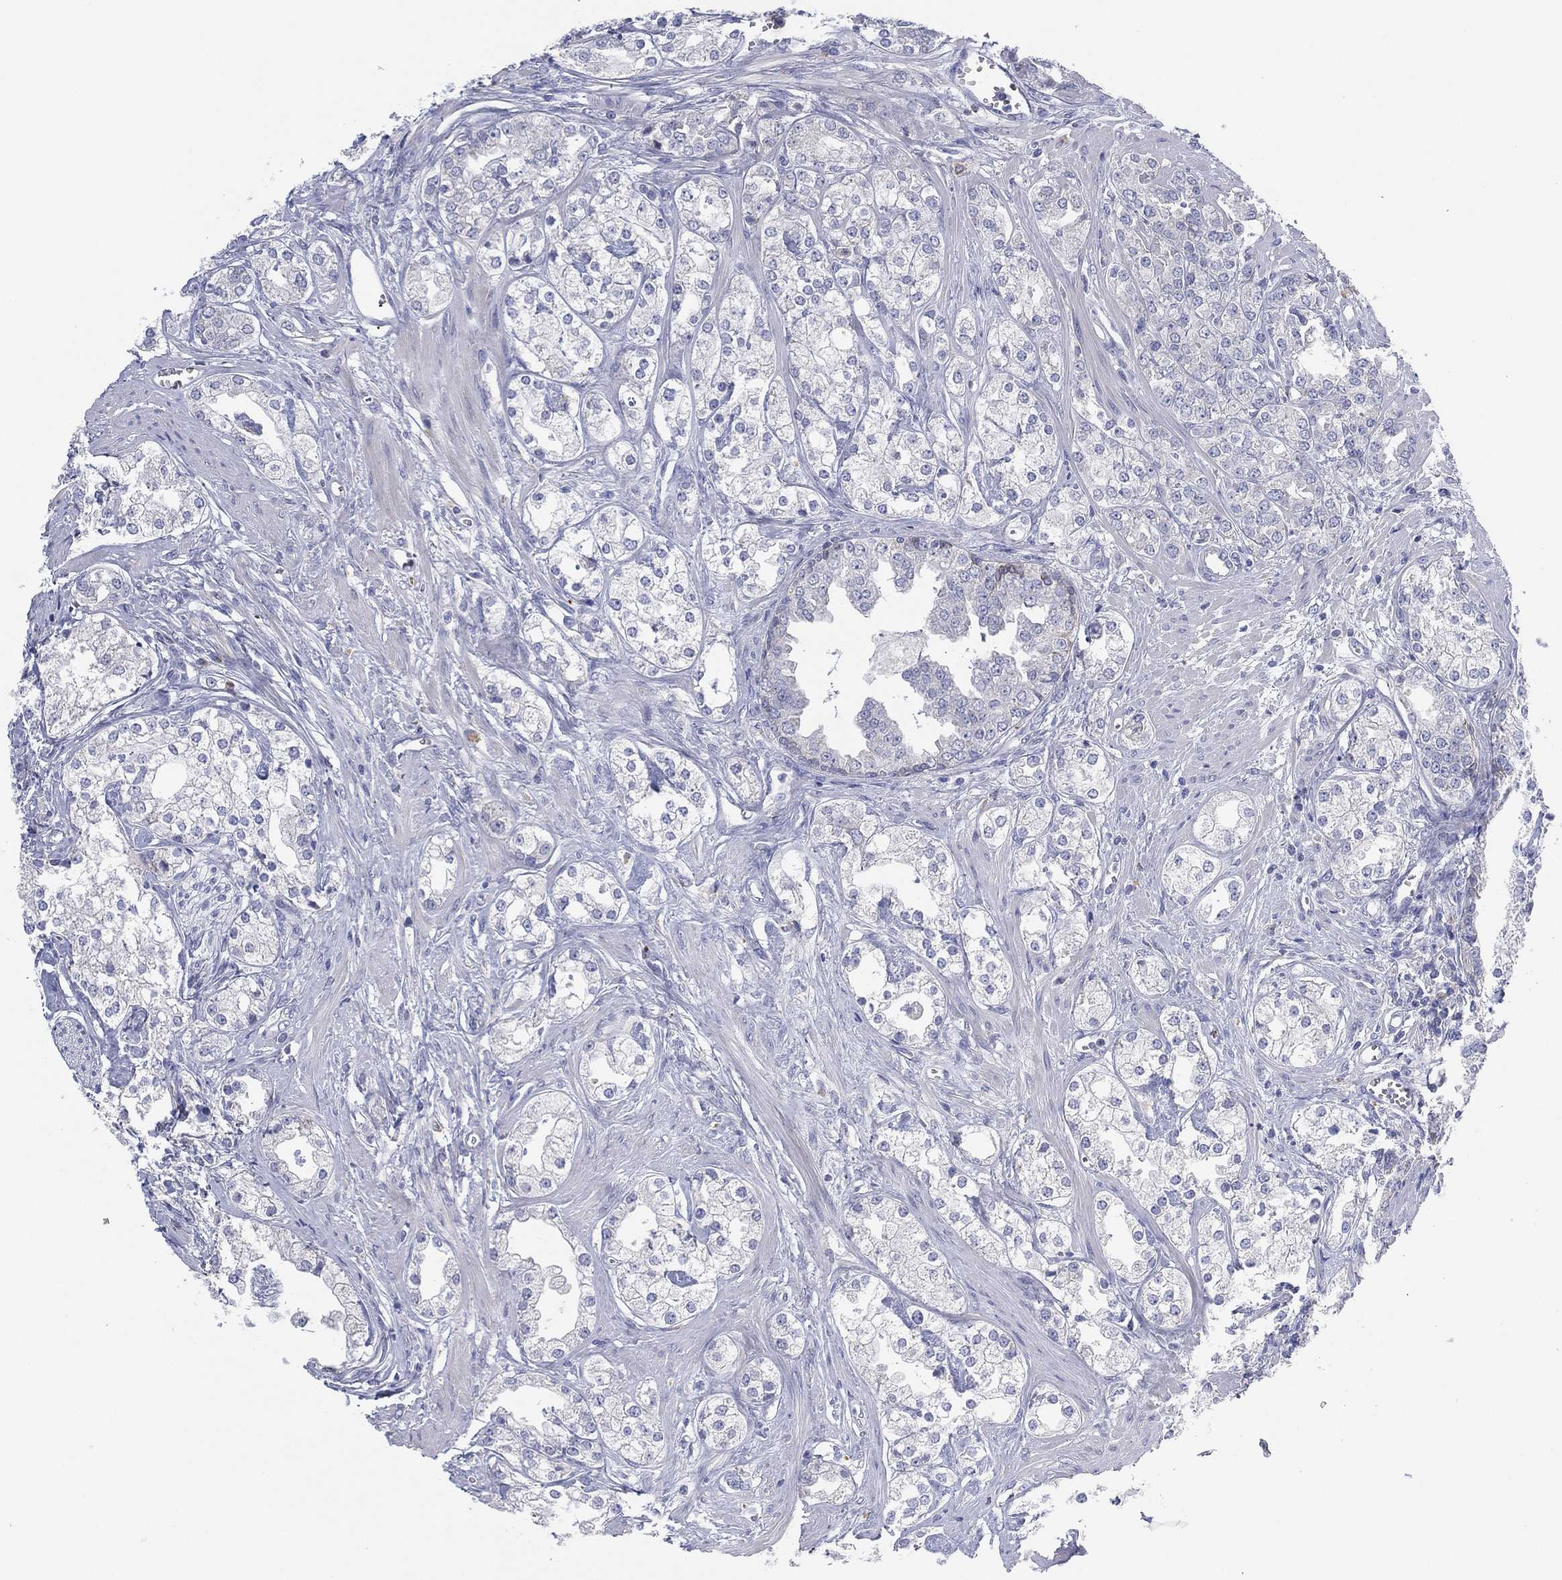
{"staining": {"intensity": "negative", "quantity": "none", "location": "none"}, "tissue": "prostate cancer", "cell_type": "Tumor cells", "image_type": "cancer", "snomed": [{"axis": "morphology", "description": "Adenocarcinoma, NOS"}, {"axis": "topography", "description": "Prostate and seminal vesicle, NOS"}, {"axis": "topography", "description": "Prostate"}], "caption": "Protein analysis of adenocarcinoma (prostate) demonstrates no significant staining in tumor cells. (DAB IHC with hematoxylin counter stain).", "gene": "TMEM40", "patient": {"sex": "male", "age": 62}}